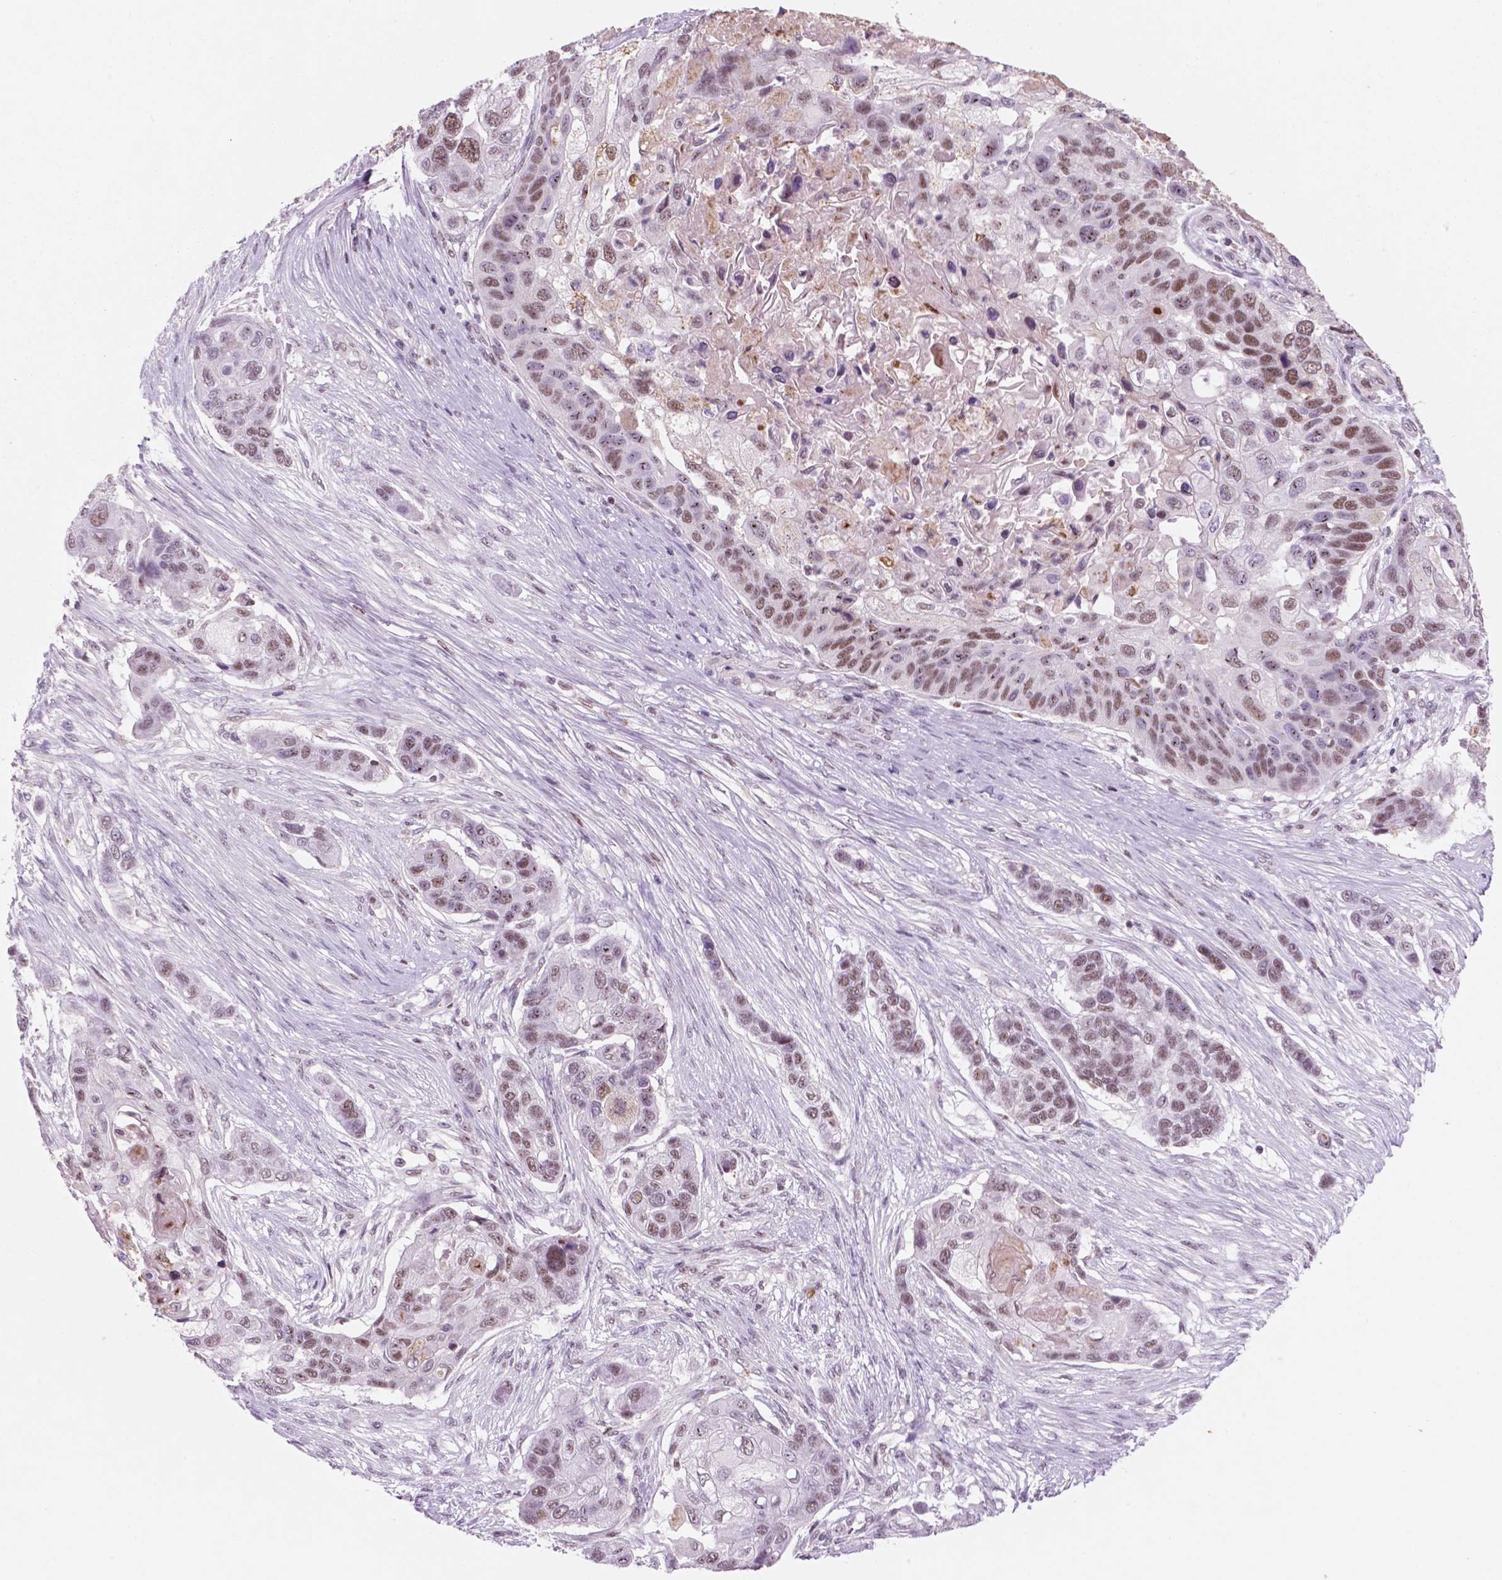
{"staining": {"intensity": "weak", "quantity": ">75%", "location": "nuclear"}, "tissue": "lung cancer", "cell_type": "Tumor cells", "image_type": "cancer", "snomed": [{"axis": "morphology", "description": "Squamous cell carcinoma, NOS"}, {"axis": "topography", "description": "Lung"}], "caption": "Immunohistochemical staining of human lung squamous cell carcinoma exhibits low levels of weak nuclear expression in about >75% of tumor cells.", "gene": "CTR9", "patient": {"sex": "male", "age": 69}}